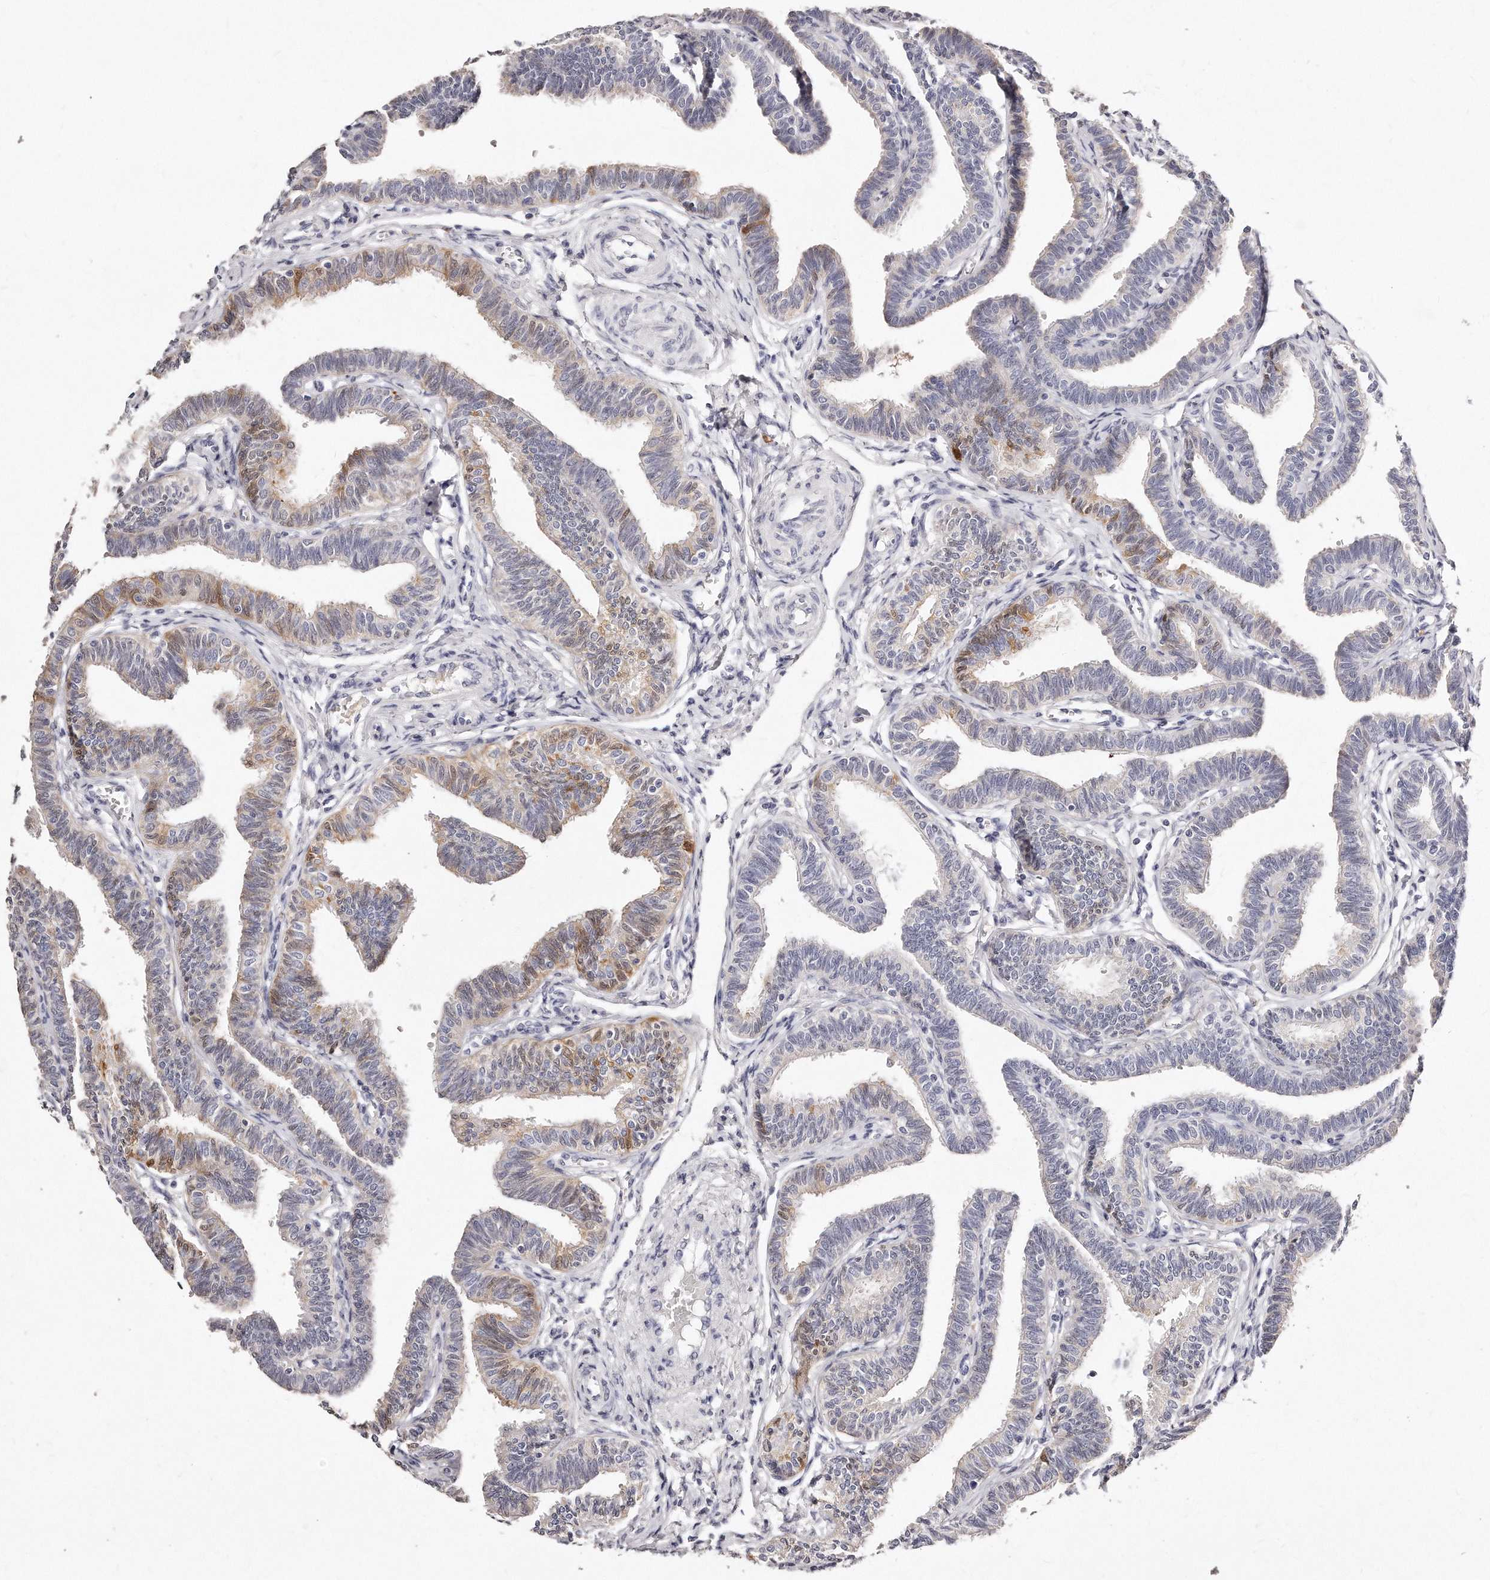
{"staining": {"intensity": "weak", "quantity": "<25%", "location": "cytoplasmic/membranous"}, "tissue": "fallopian tube", "cell_type": "Glandular cells", "image_type": "normal", "snomed": [{"axis": "morphology", "description": "Normal tissue, NOS"}, {"axis": "topography", "description": "Fallopian tube"}, {"axis": "topography", "description": "Ovary"}], "caption": "Immunohistochemical staining of unremarkable human fallopian tube displays no significant expression in glandular cells. Brightfield microscopy of IHC stained with DAB (brown) and hematoxylin (blue), captured at high magnification.", "gene": "GDA", "patient": {"sex": "female", "age": 23}}